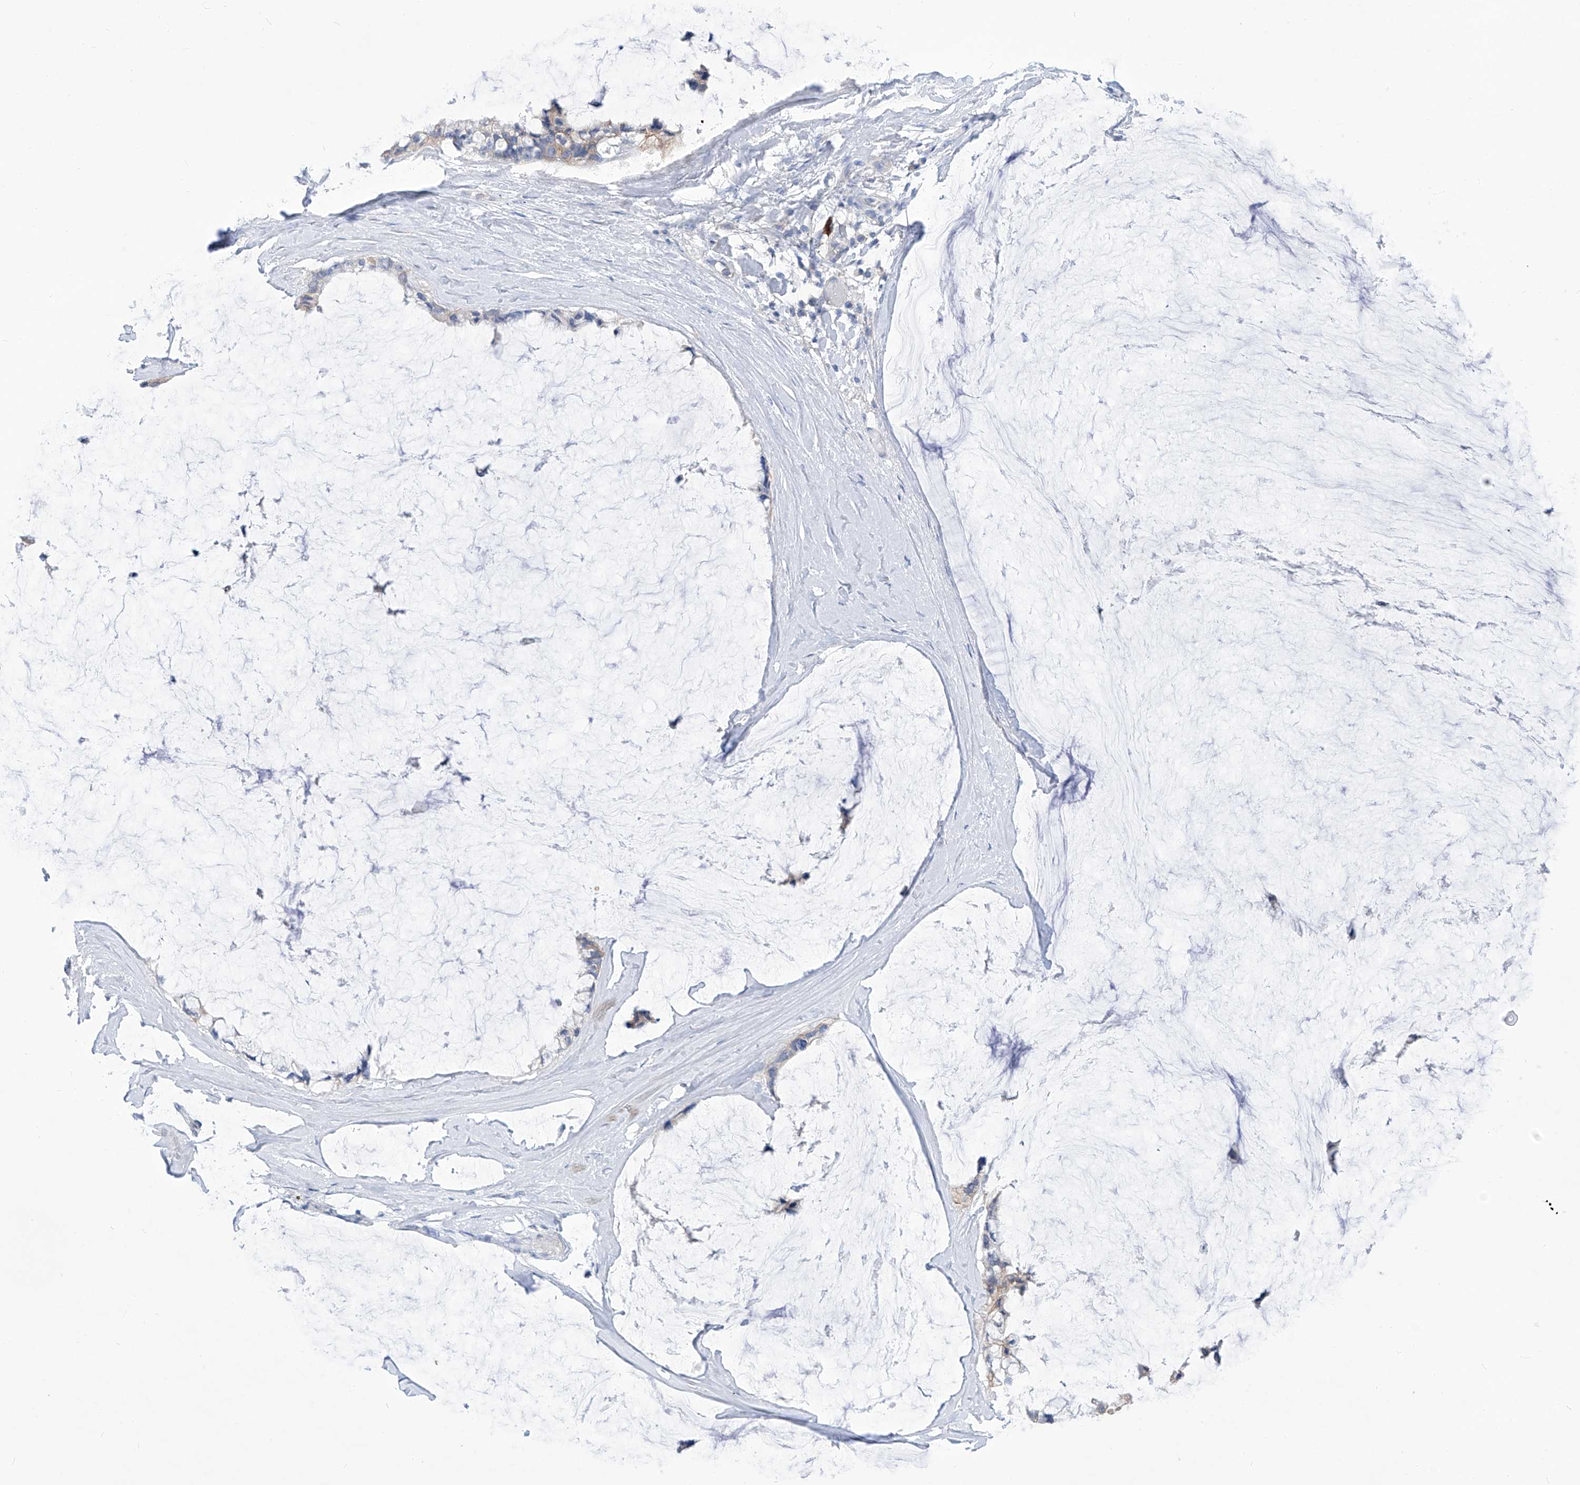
{"staining": {"intensity": "negative", "quantity": "none", "location": "none"}, "tissue": "ovarian cancer", "cell_type": "Tumor cells", "image_type": "cancer", "snomed": [{"axis": "morphology", "description": "Cystadenocarcinoma, mucinous, NOS"}, {"axis": "topography", "description": "Ovary"}], "caption": "An immunohistochemistry (IHC) micrograph of mucinous cystadenocarcinoma (ovarian) is shown. There is no staining in tumor cells of mucinous cystadenocarcinoma (ovarian).", "gene": "AKAP10", "patient": {"sex": "female", "age": 39}}